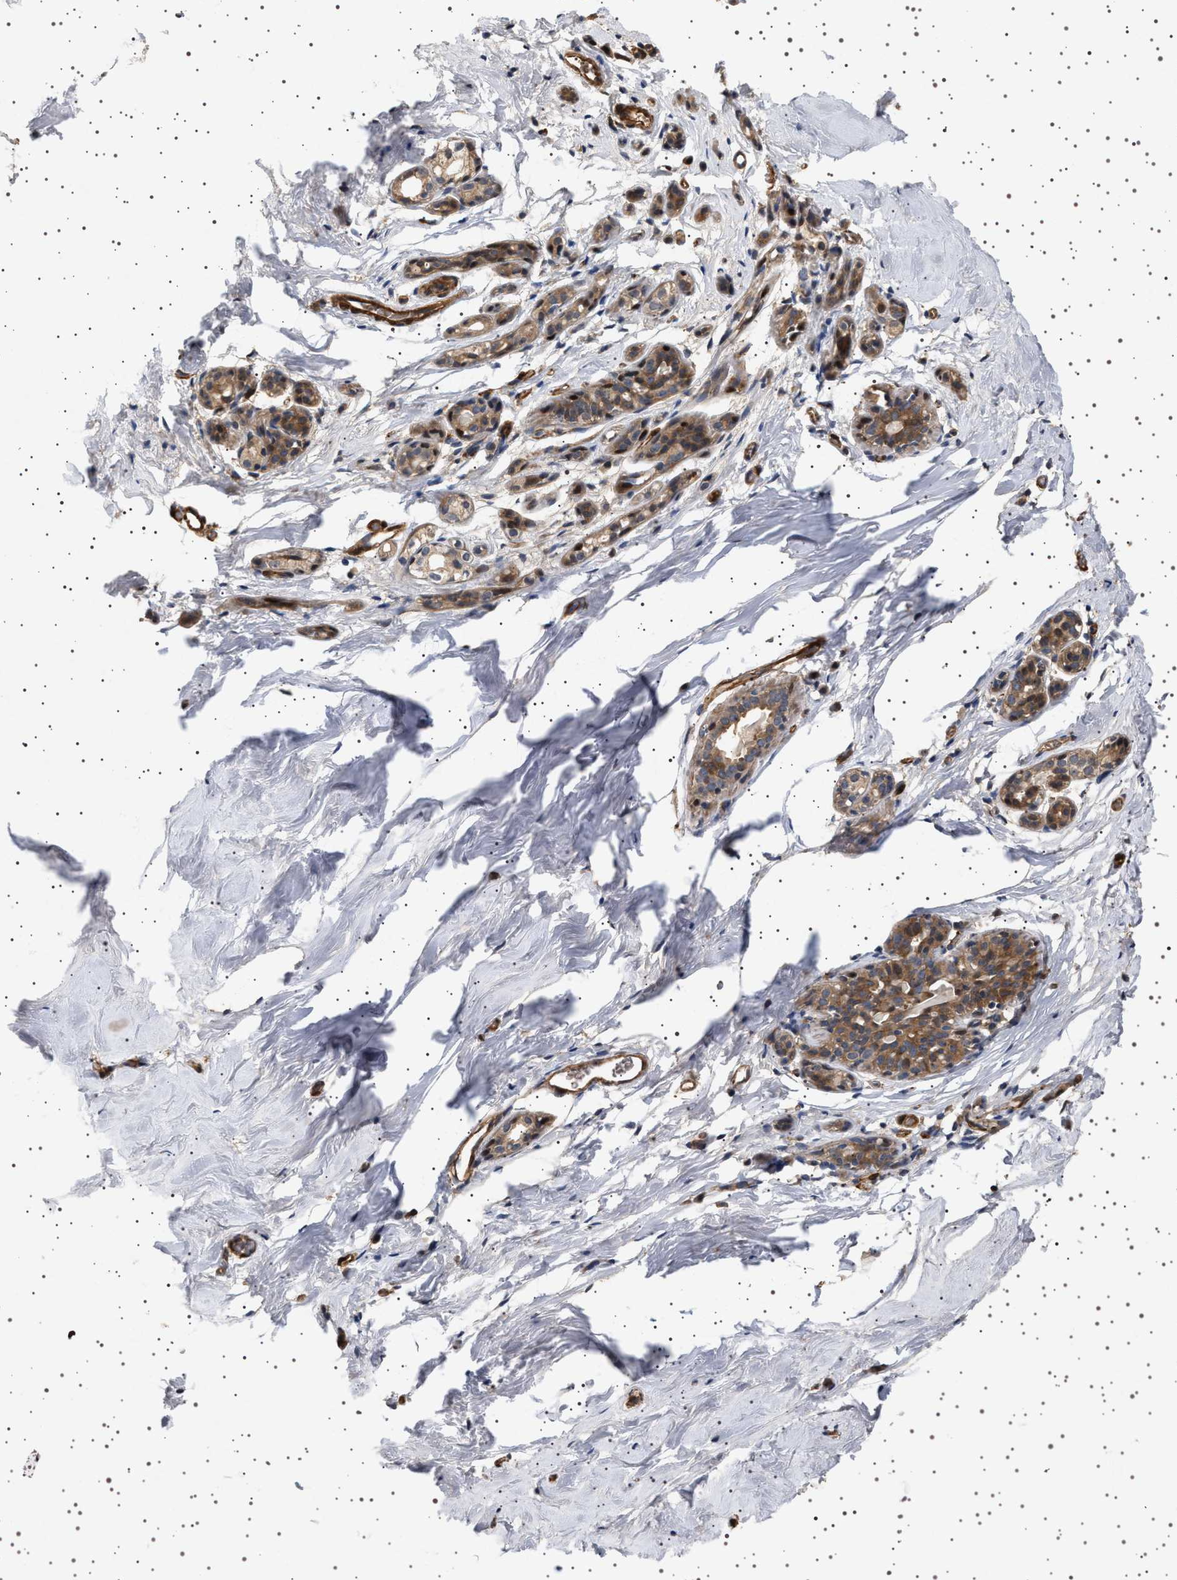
{"staining": {"intensity": "weak", "quantity": "<25%", "location": "cytoplasmic/membranous"}, "tissue": "breast", "cell_type": "Adipocytes", "image_type": "normal", "snomed": [{"axis": "morphology", "description": "Normal tissue, NOS"}, {"axis": "topography", "description": "Breast"}], "caption": "A high-resolution micrograph shows immunohistochemistry (IHC) staining of normal breast, which demonstrates no significant staining in adipocytes. (Stains: DAB immunohistochemistry (IHC) with hematoxylin counter stain, Microscopy: brightfield microscopy at high magnification).", "gene": "GUCY1B1", "patient": {"sex": "female", "age": 62}}